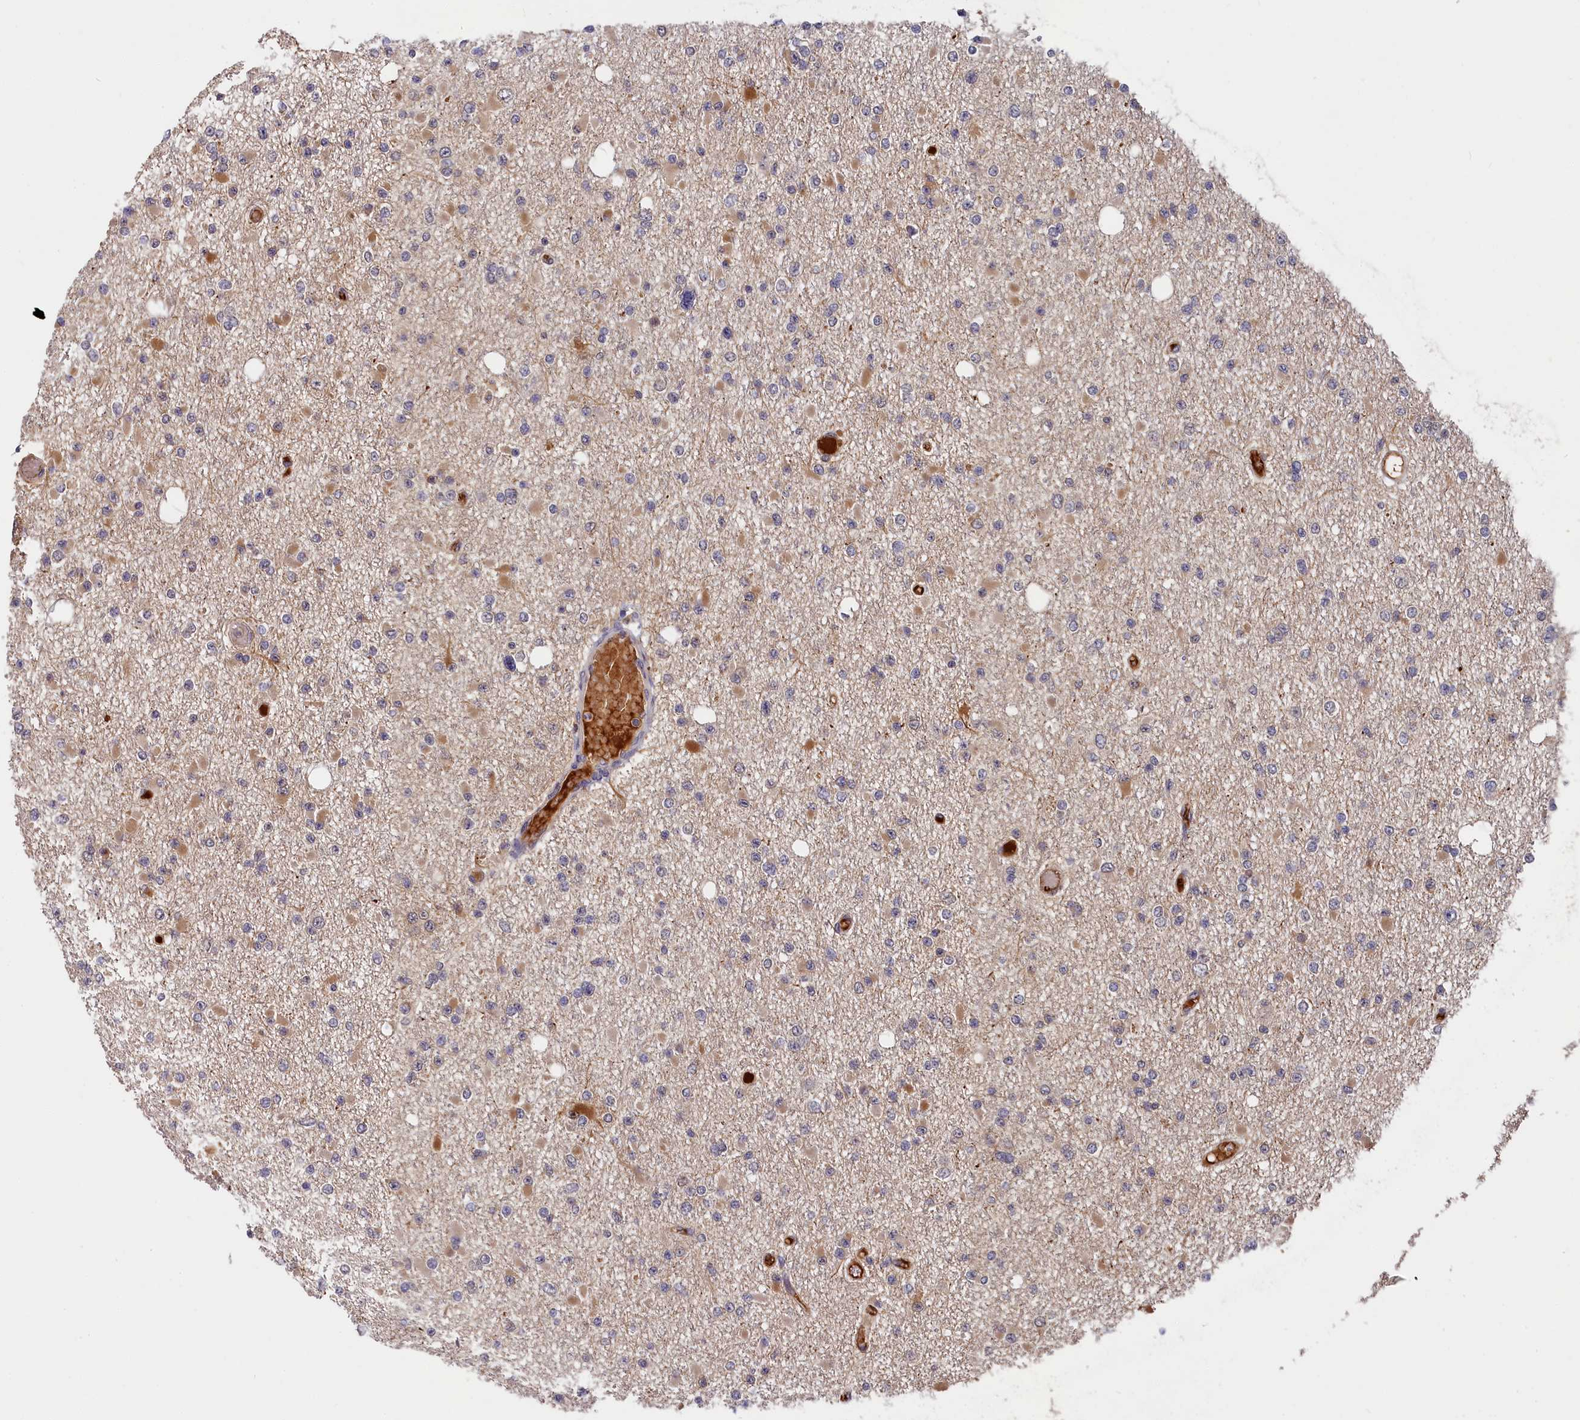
{"staining": {"intensity": "weak", "quantity": "<25%", "location": "cytoplasmic/membranous"}, "tissue": "glioma", "cell_type": "Tumor cells", "image_type": "cancer", "snomed": [{"axis": "morphology", "description": "Glioma, malignant, Low grade"}, {"axis": "topography", "description": "Brain"}], "caption": "There is no significant staining in tumor cells of malignant low-grade glioma.", "gene": "ITIH1", "patient": {"sex": "female", "age": 22}}